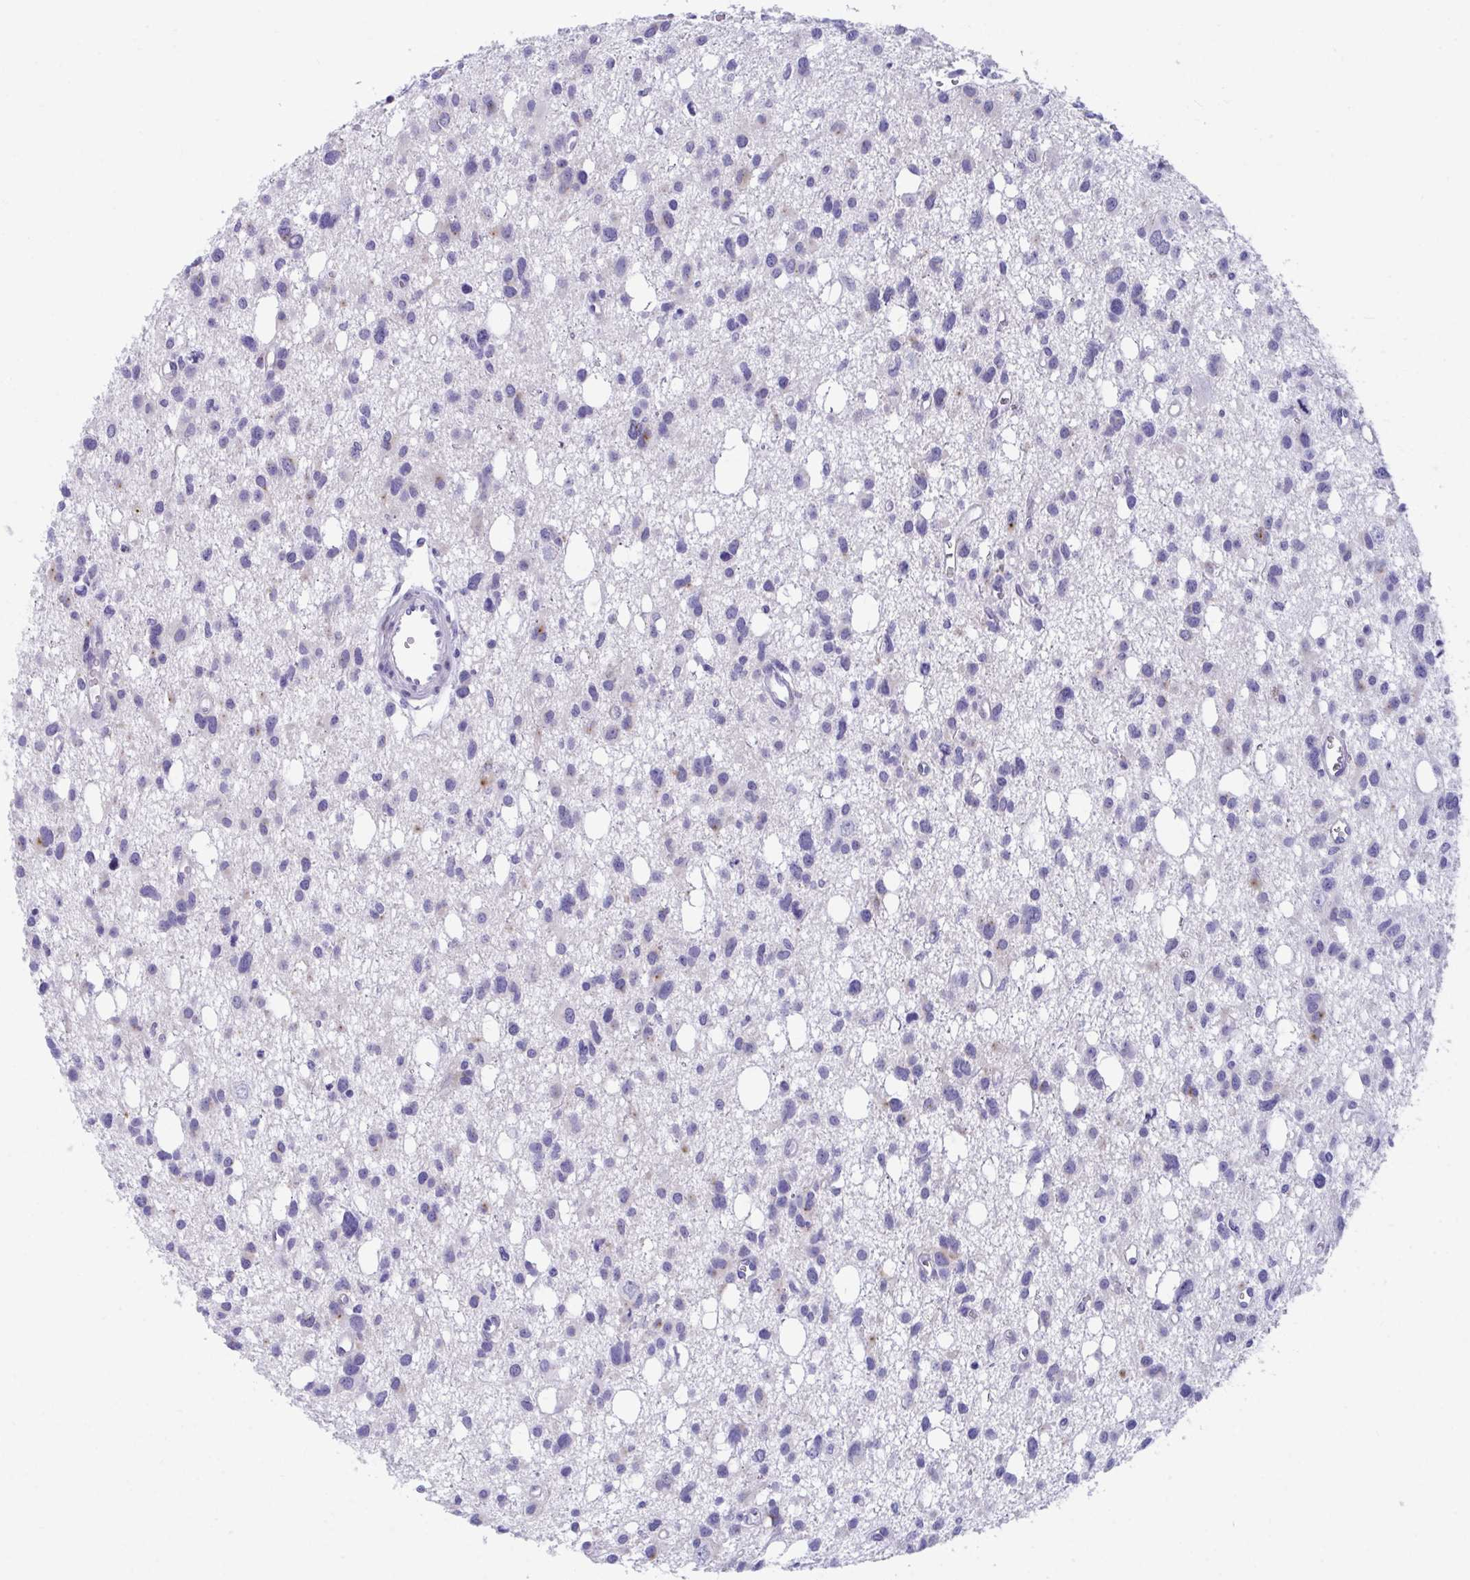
{"staining": {"intensity": "weak", "quantity": "<25%", "location": "cytoplasmic/membranous"}, "tissue": "glioma", "cell_type": "Tumor cells", "image_type": "cancer", "snomed": [{"axis": "morphology", "description": "Glioma, malignant, High grade"}, {"axis": "topography", "description": "Brain"}], "caption": "This is an IHC micrograph of malignant glioma (high-grade). There is no staining in tumor cells.", "gene": "TTC30B", "patient": {"sex": "male", "age": 23}}